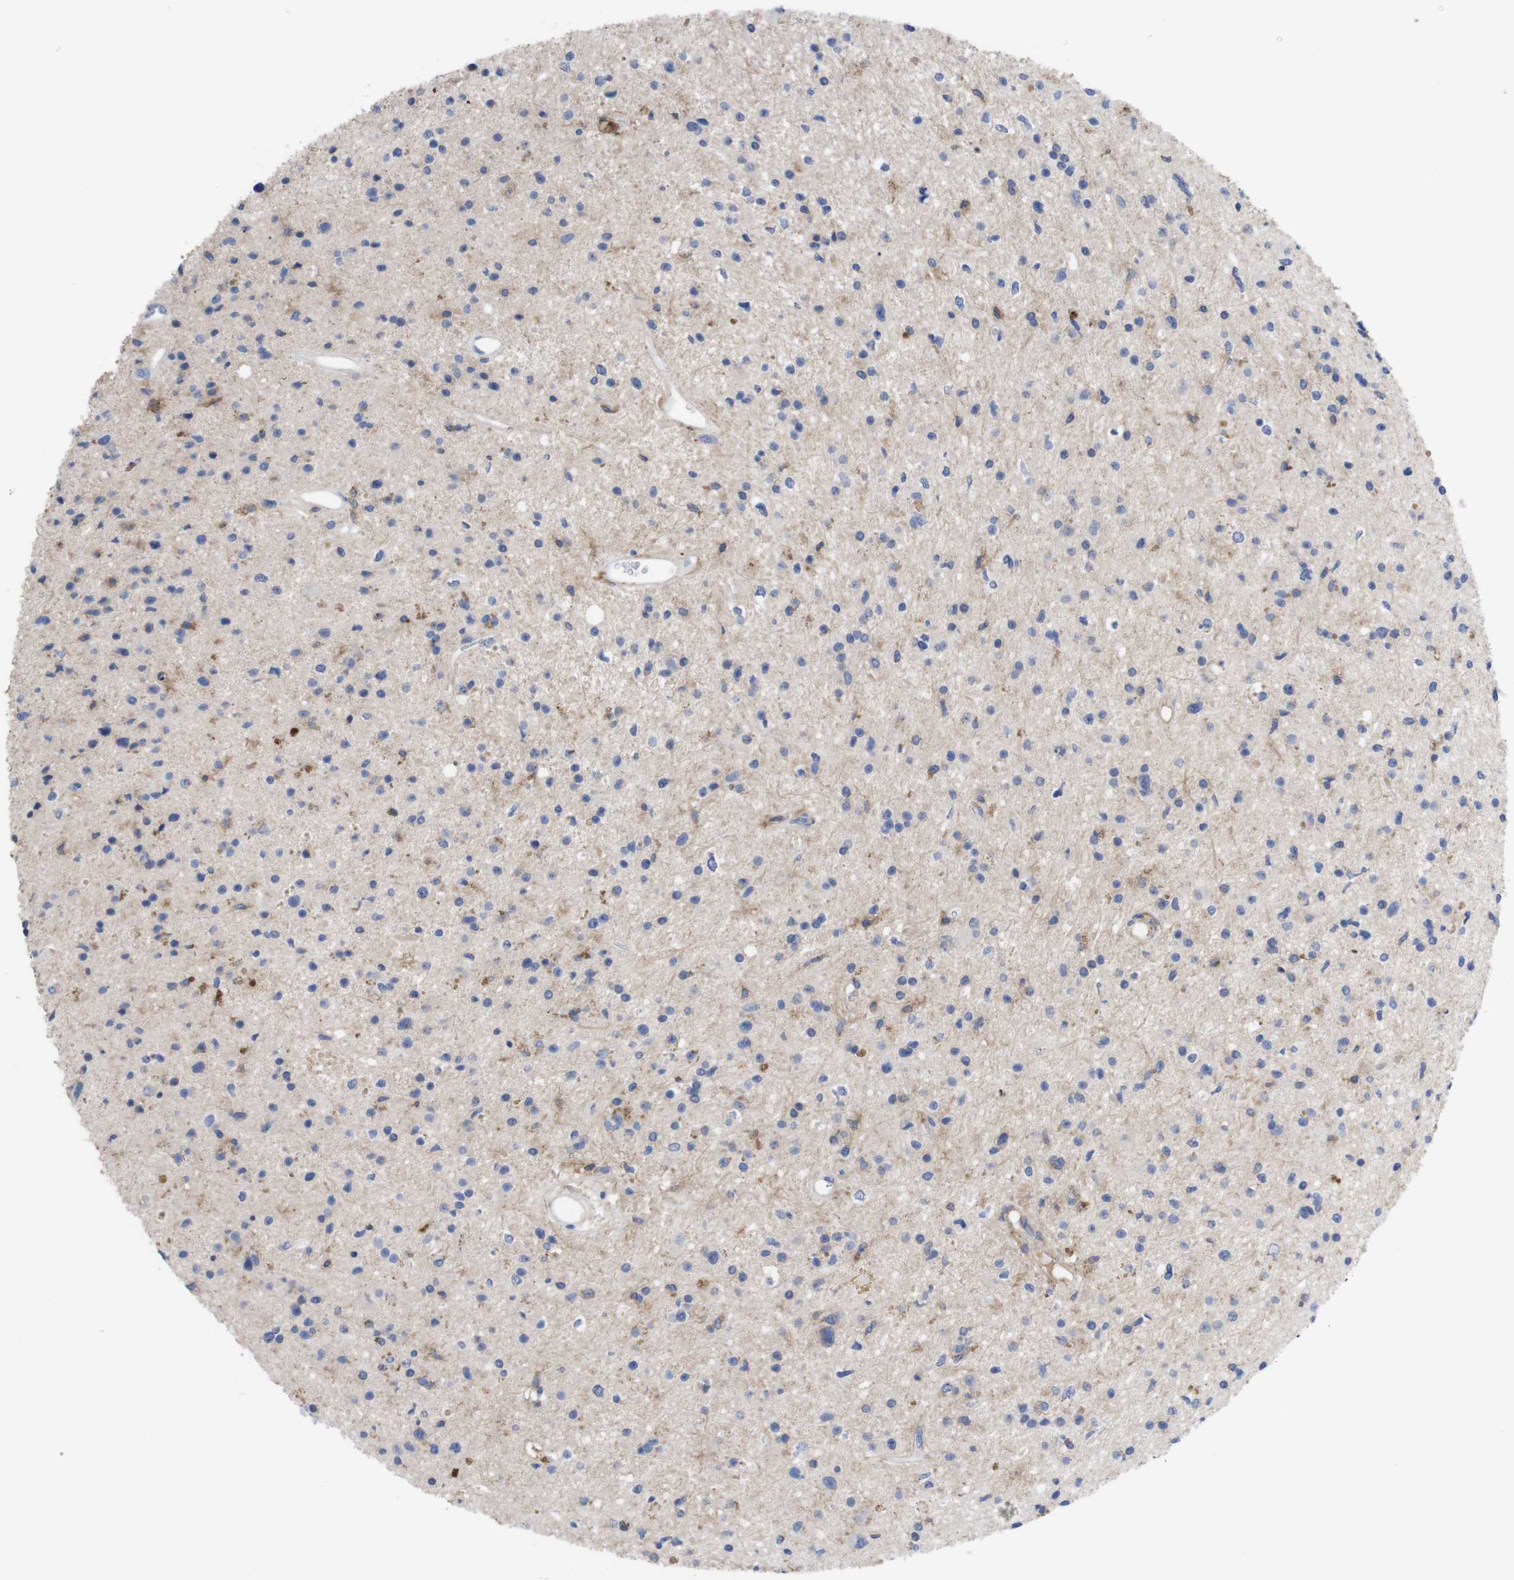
{"staining": {"intensity": "negative", "quantity": "none", "location": "none"}, "tissue": "glioma", "cell_type": "Tumor cells", "image_type": "cancer", "snomed": [{"axis": "morphology", "description": "Glioma, malignant, High grade"}, {"axis": "topography", "description": "Brain"}], "caption": "This is a photomicrograph of immunohistochemistry (IHC) staining of malignant glioma (high-grade), which shows no staining in tumor cells.", "gene": "C5AR1", "patient": {"sex": "male", "age": 33}}